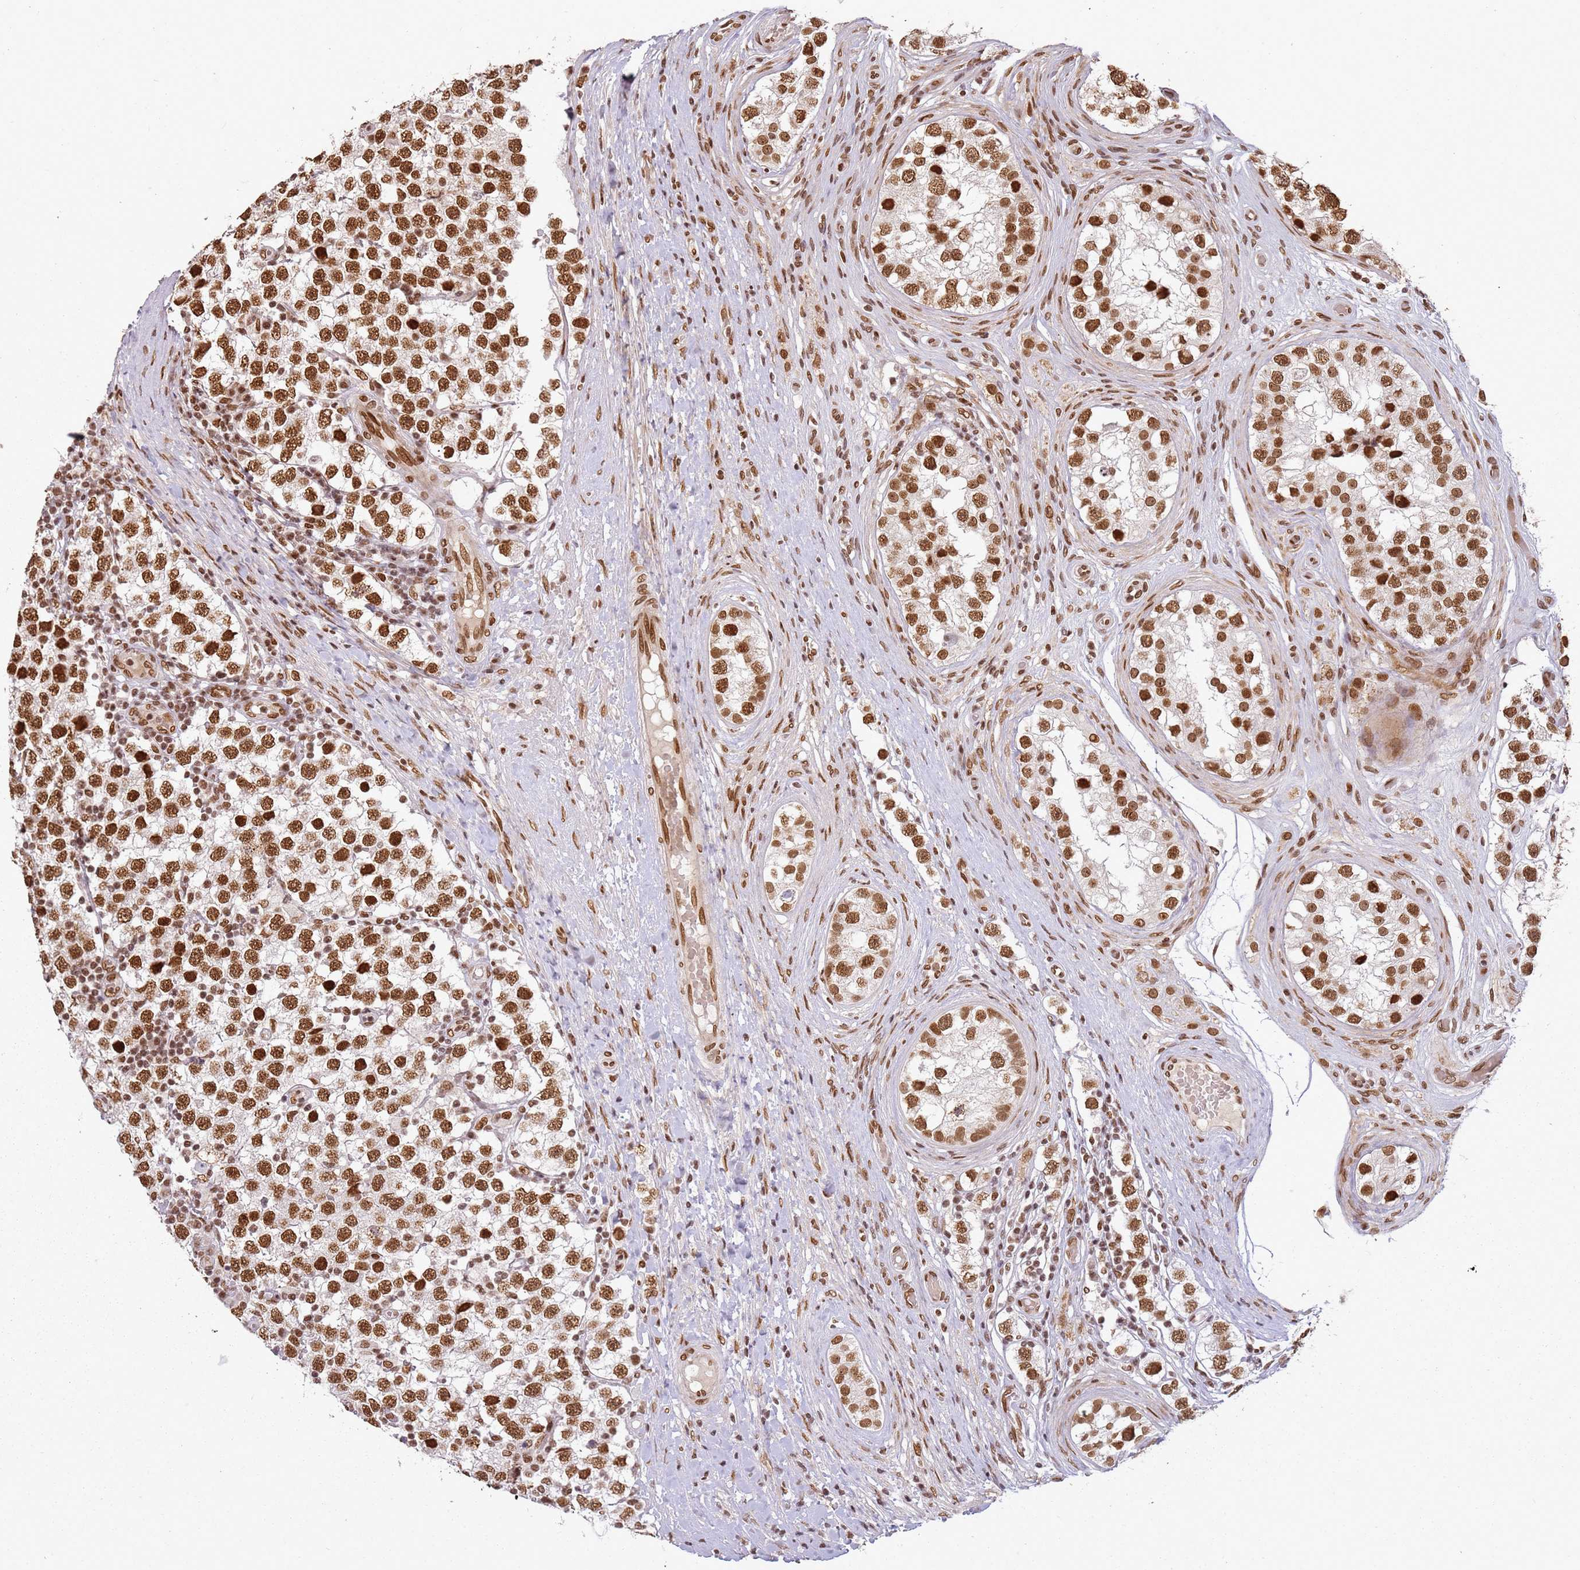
{"staining": {"intensity": "strong", "quantity": ">75%", "location": "nuclear"}, "tissue": "testis cancer", "cell_type": "Tumor cells", "image_type": "cancer", "snomed": [{"axis": "morphology", "description": "Seminoma, NOS"}, {"axis": "topography", "description": "Testis"}], "caption": "A histopathology image of human testis cancer stained for a protein displays strong nuclear brown staining in tumor cells. The protein is stained brown, and the nuclei are stained in blue (DAB IHC with brightfield microscopy, high magnification).", "gene": "TENT4A", "patient": {"sex": "male", "age": 34}}